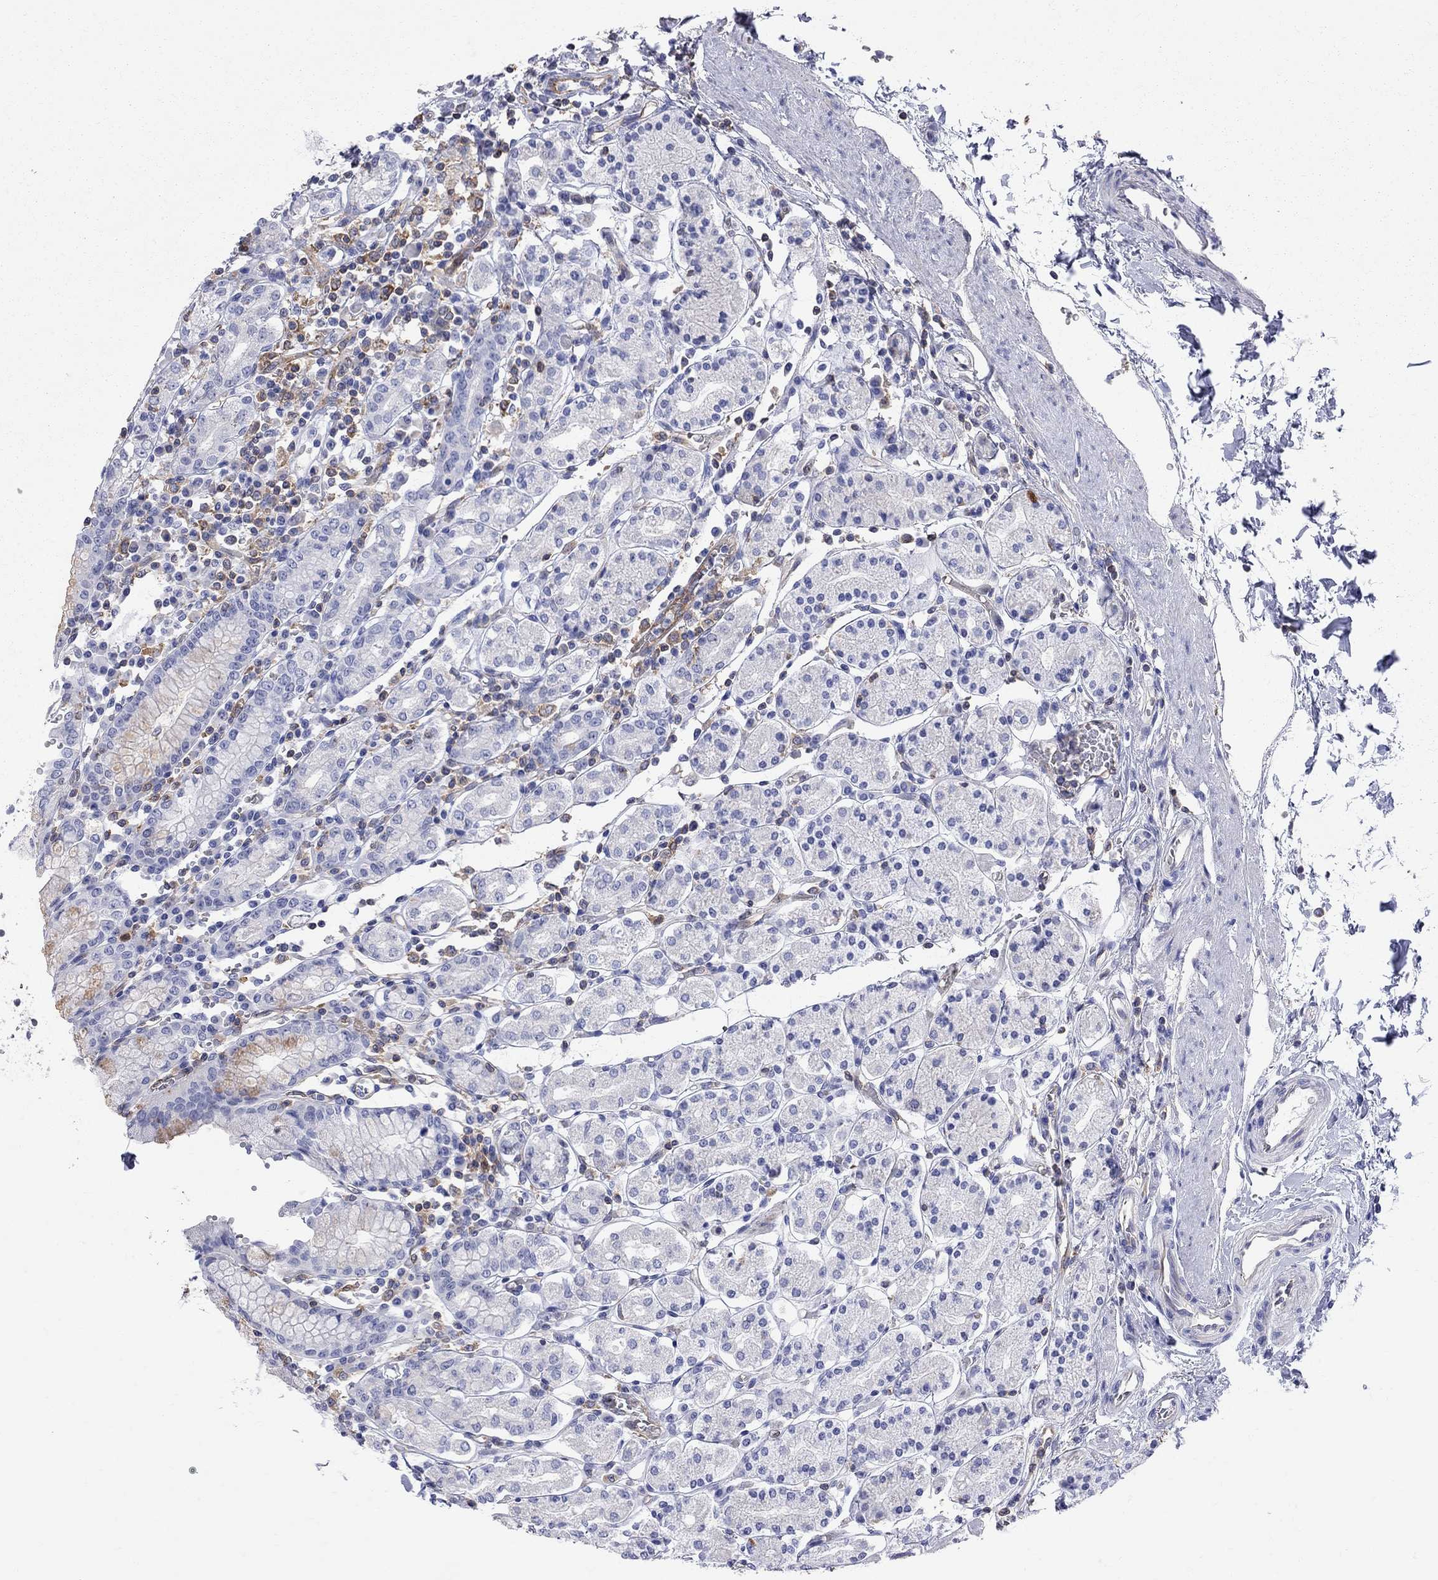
{"staining": {"intensity": "negative", "quantity": "none", "location": "none"}, "tissue": "stomach", "cell_type": "Glandular cells", "image_type": "normal", "snomed": [{"axis": "morphology", "description": "Normal tissue, NOS"}, {"axis": "topography", "description": "Stomach, upper"}, {"axis": "topography", "description": "Stomach"}], "caption": "High magnification brightfield microscopy of normal stomach stained with DAB (brown) and counterstained with hematoxylin (blue): glandular cells show no significant positivity.", "gene": "ABI3", "patient": {"sex": "male", "age": 62}}